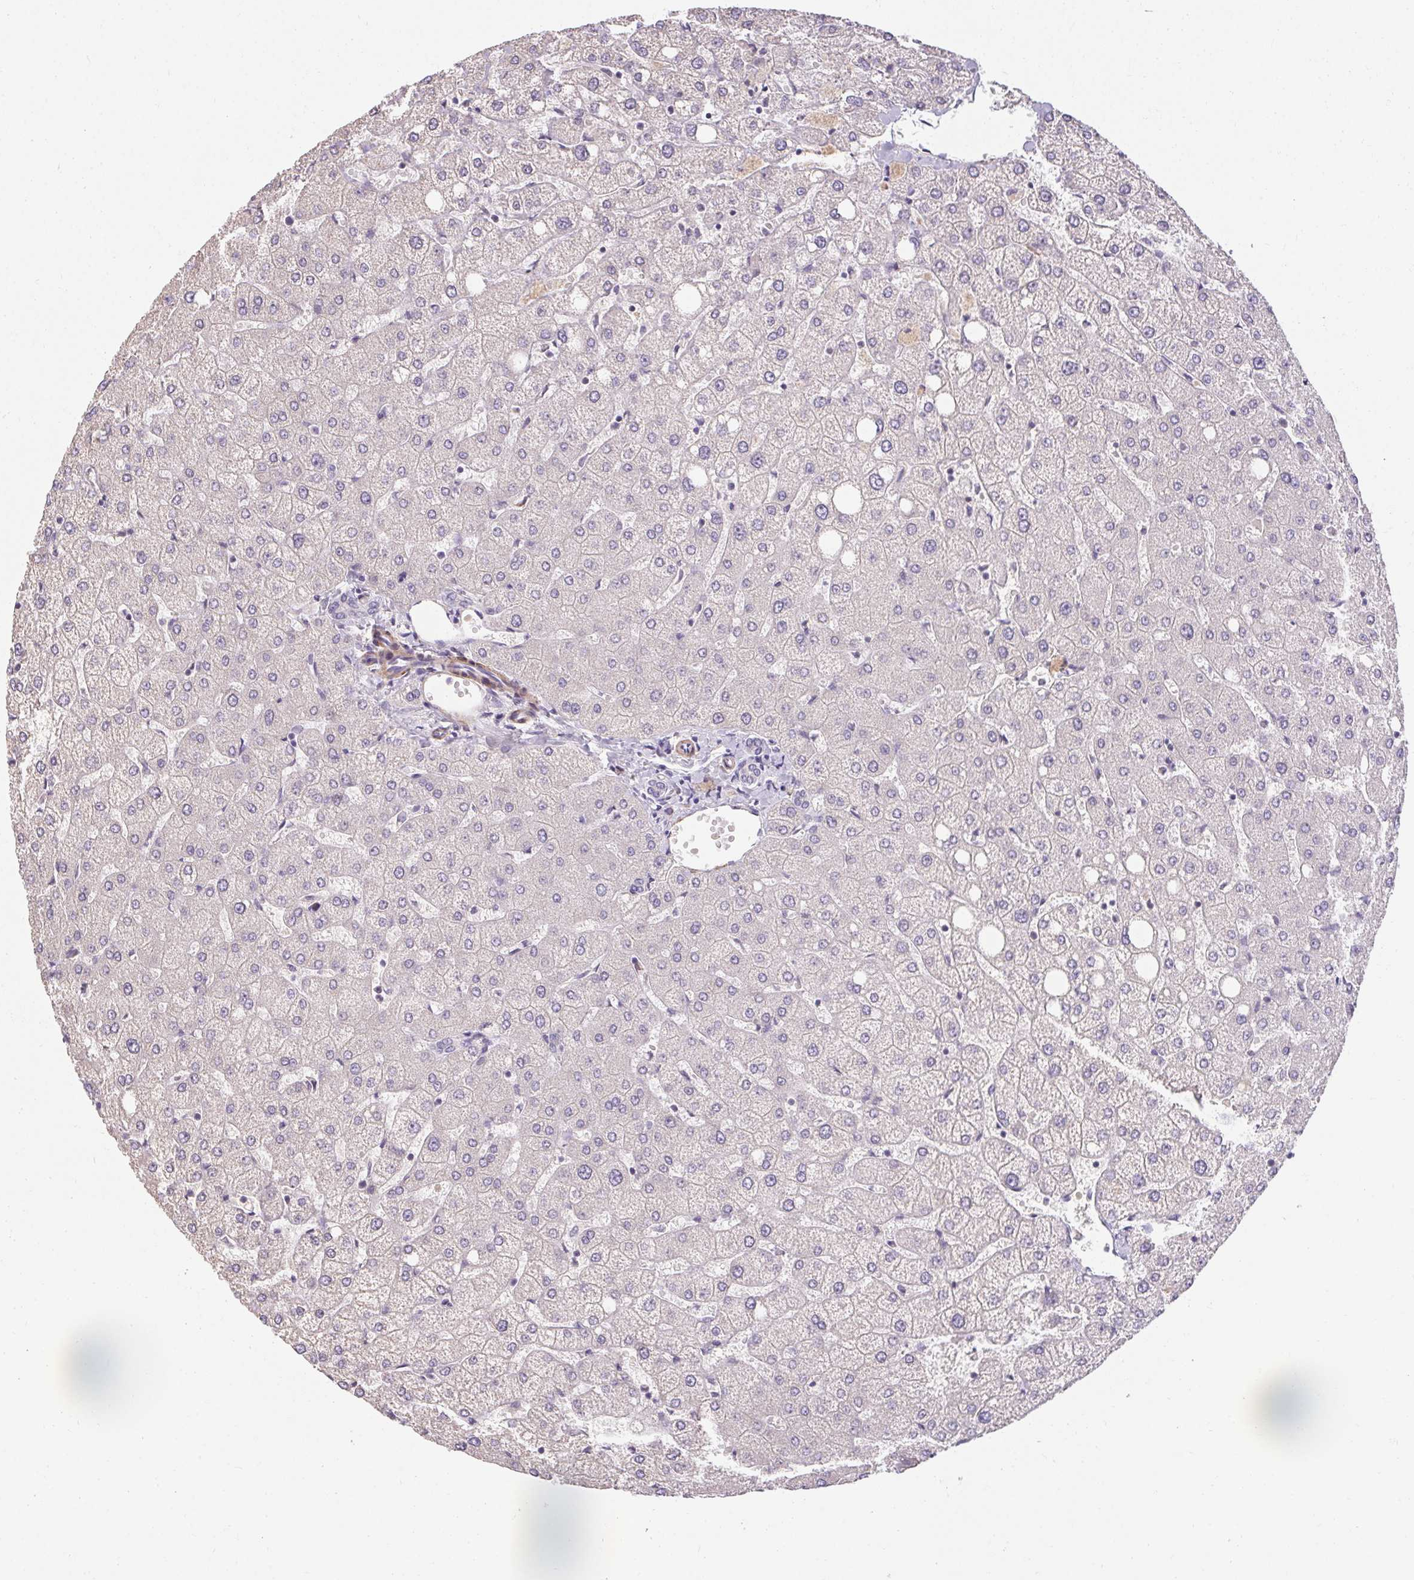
{"staining": {"intensity": "negative", "quantity": "none", "location": "none"}, "tissue": "liver", "cell_type": "Cholangiocytes", "image_type": "normal", "snomed": [{"axis": "morphology", "description": "Normal tissue, NOS"}, {"axis": "topography", "description": "Liver"}], "caption": "This is an immunohistochemistry photomicrograph of normal human liver. There is no staining in cholangiocytes.", "gene": "TMEM52B", "patient": {"sex": "female", "age": 54}}